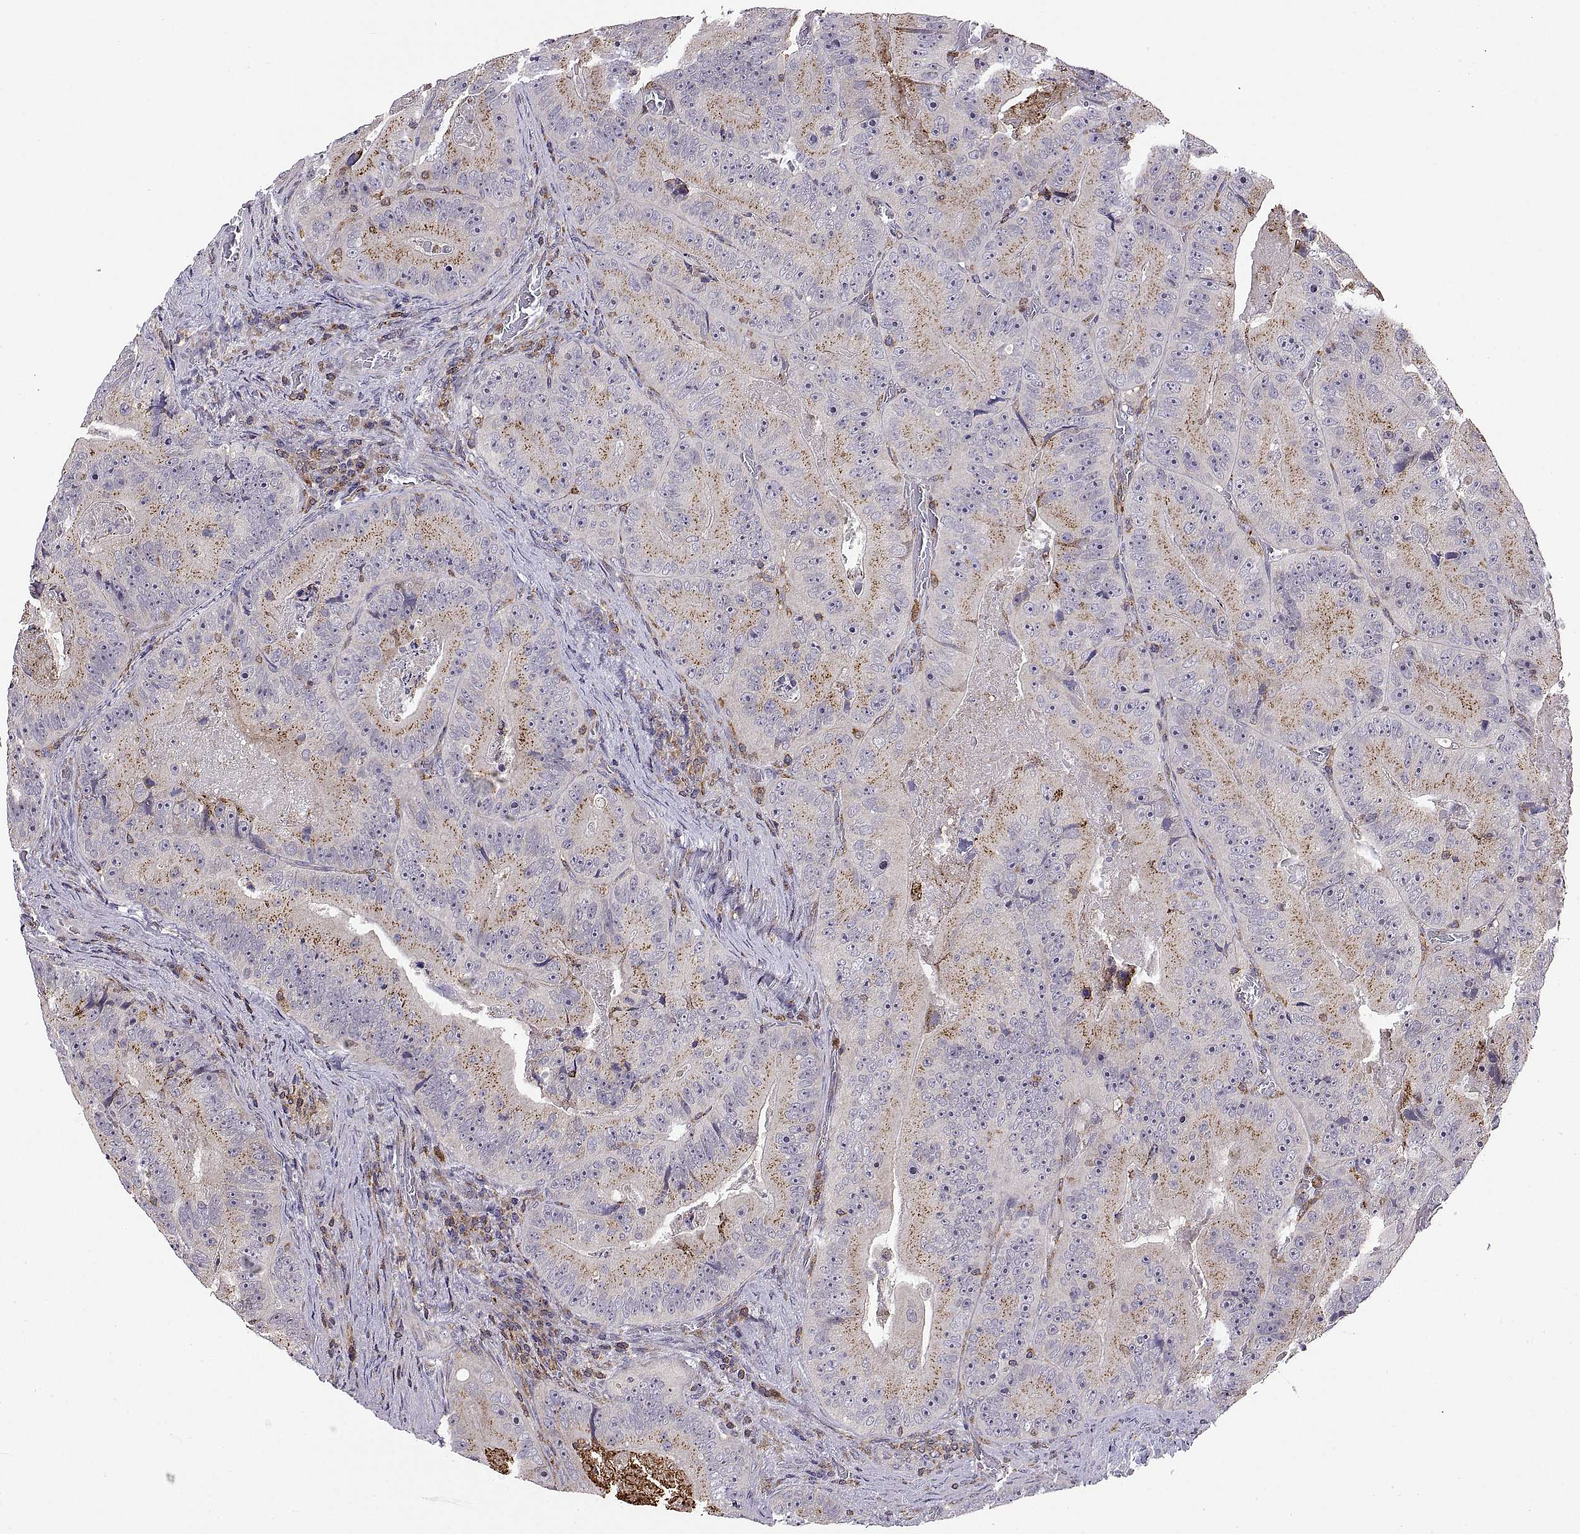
{"staining": {"intensity": "moderate", "quantity": ">75%", "location": "cytoplasmic/membranous"}, "tissue": "colorectal cancer", "cell_type": "Tumor cells", "image_type": "cancer", "snomed": [{"axis": "morphology", "description": "Adenocarcinoma, NOS"}, {"axis": "topography", "description": "Colon"}], "caption": "Immunohistochemical staining of adenocarcinoma (colorectal) displays medium levels of moderate cytoplasmic/membranous protein positivity in about >75% of tumor cells. Immunohistochemistry (ihc) stains the protein of interest in brown and the nuclei are stained blue.", "gene": "ACAP1", "patient": {"sex": "female", "age": 86}}